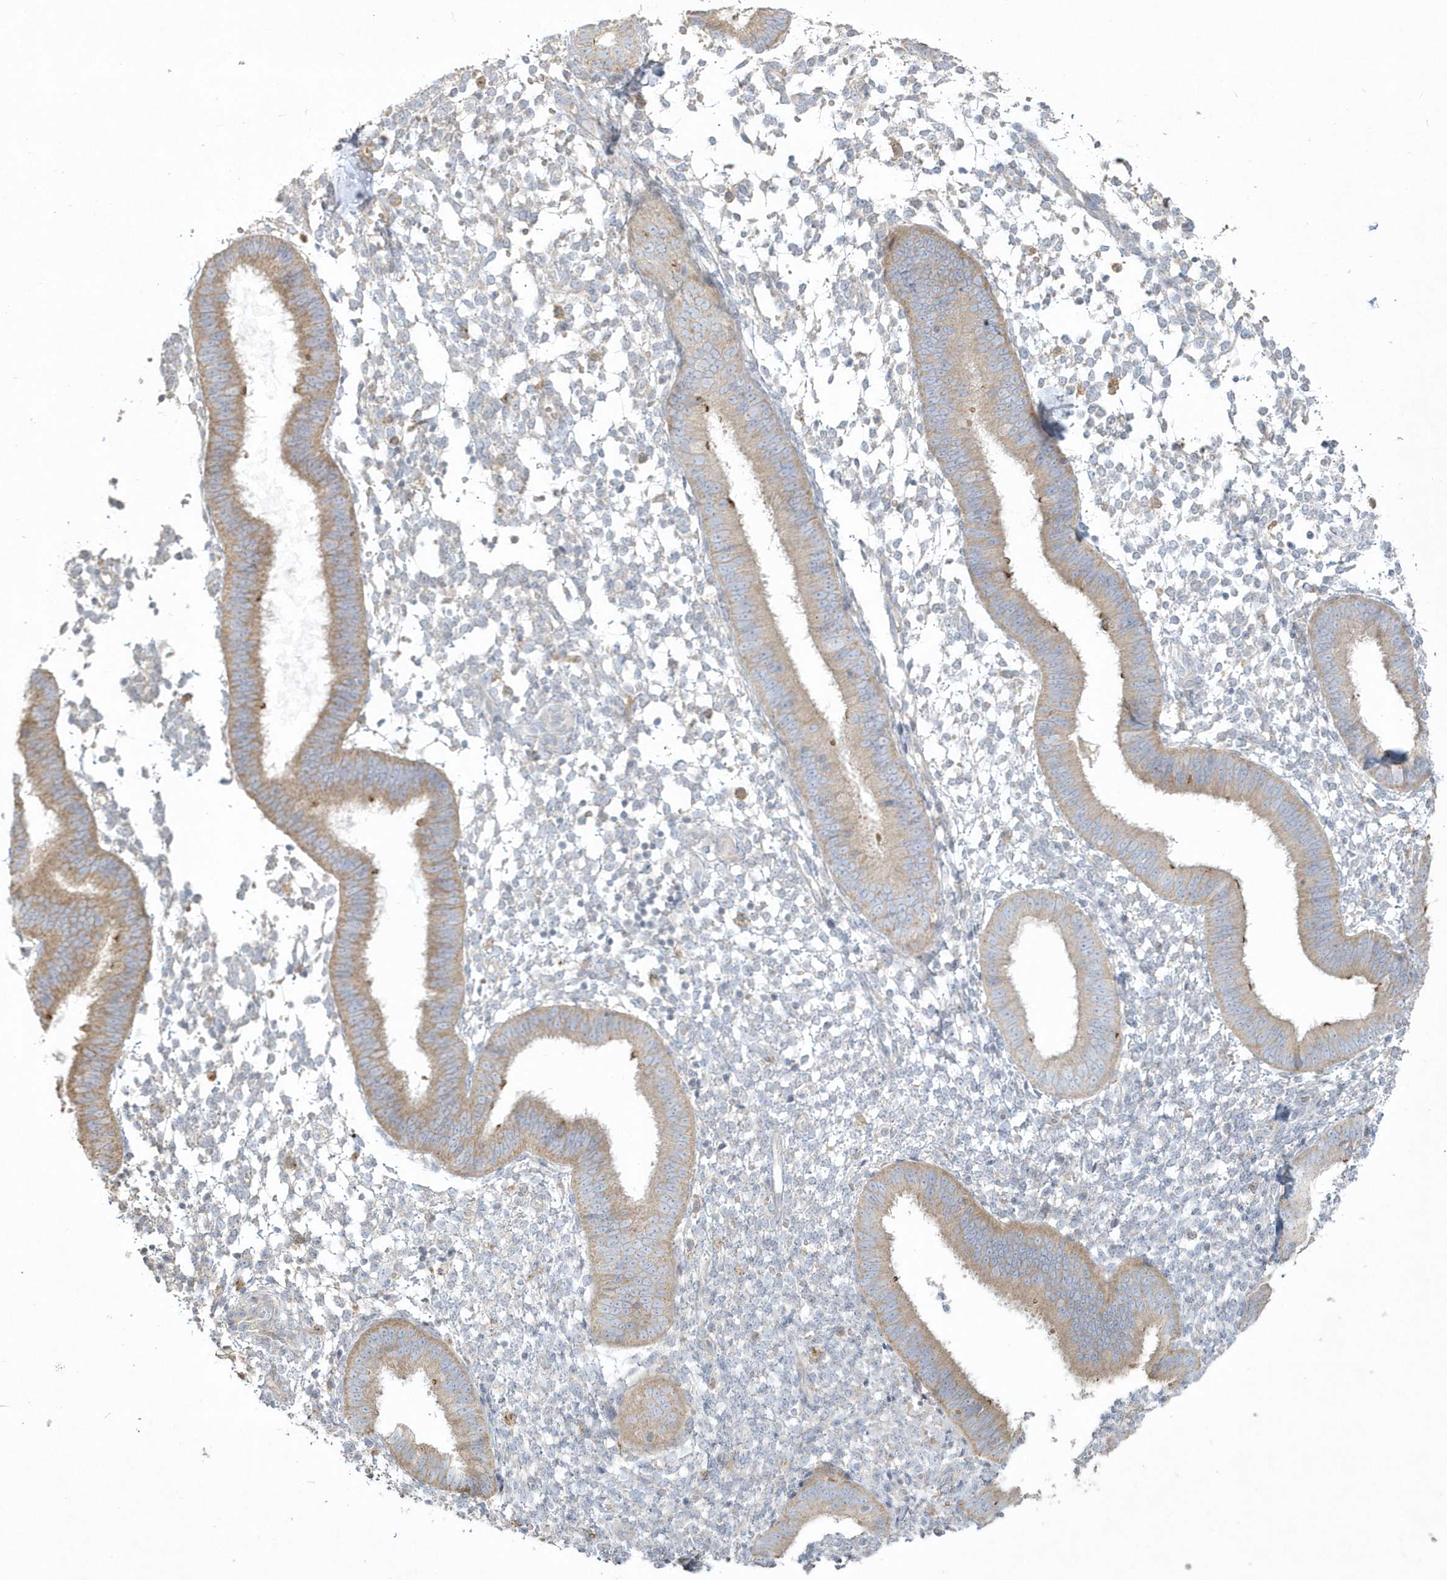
{"staining": {"intensity": "negative", "quantity": "none", "location": "none"}, "tissue": "endometrium", "cell_type": "Cells in endometrial stroma", "image_type": "normal", "snomed": [{"axis": "morphology", "description": "Normal tissue, NOS"}, {"axis": "topography", "description": "Uterus"}, {"axis": "topography", "description": "Endometrium"}], "caption": "DAB (3,3'-diaminobenzidine) immunohistochemical staining of benign endometrium displays no significant staining in cells in endometrial stroma. (DAB (3,3'-diaminobenzidine) immunohistochemistry visualized using brightfield microscopy, high magnification).", "gene": "BLTP3A", "patient": {"sex": "female", "age": 48}}